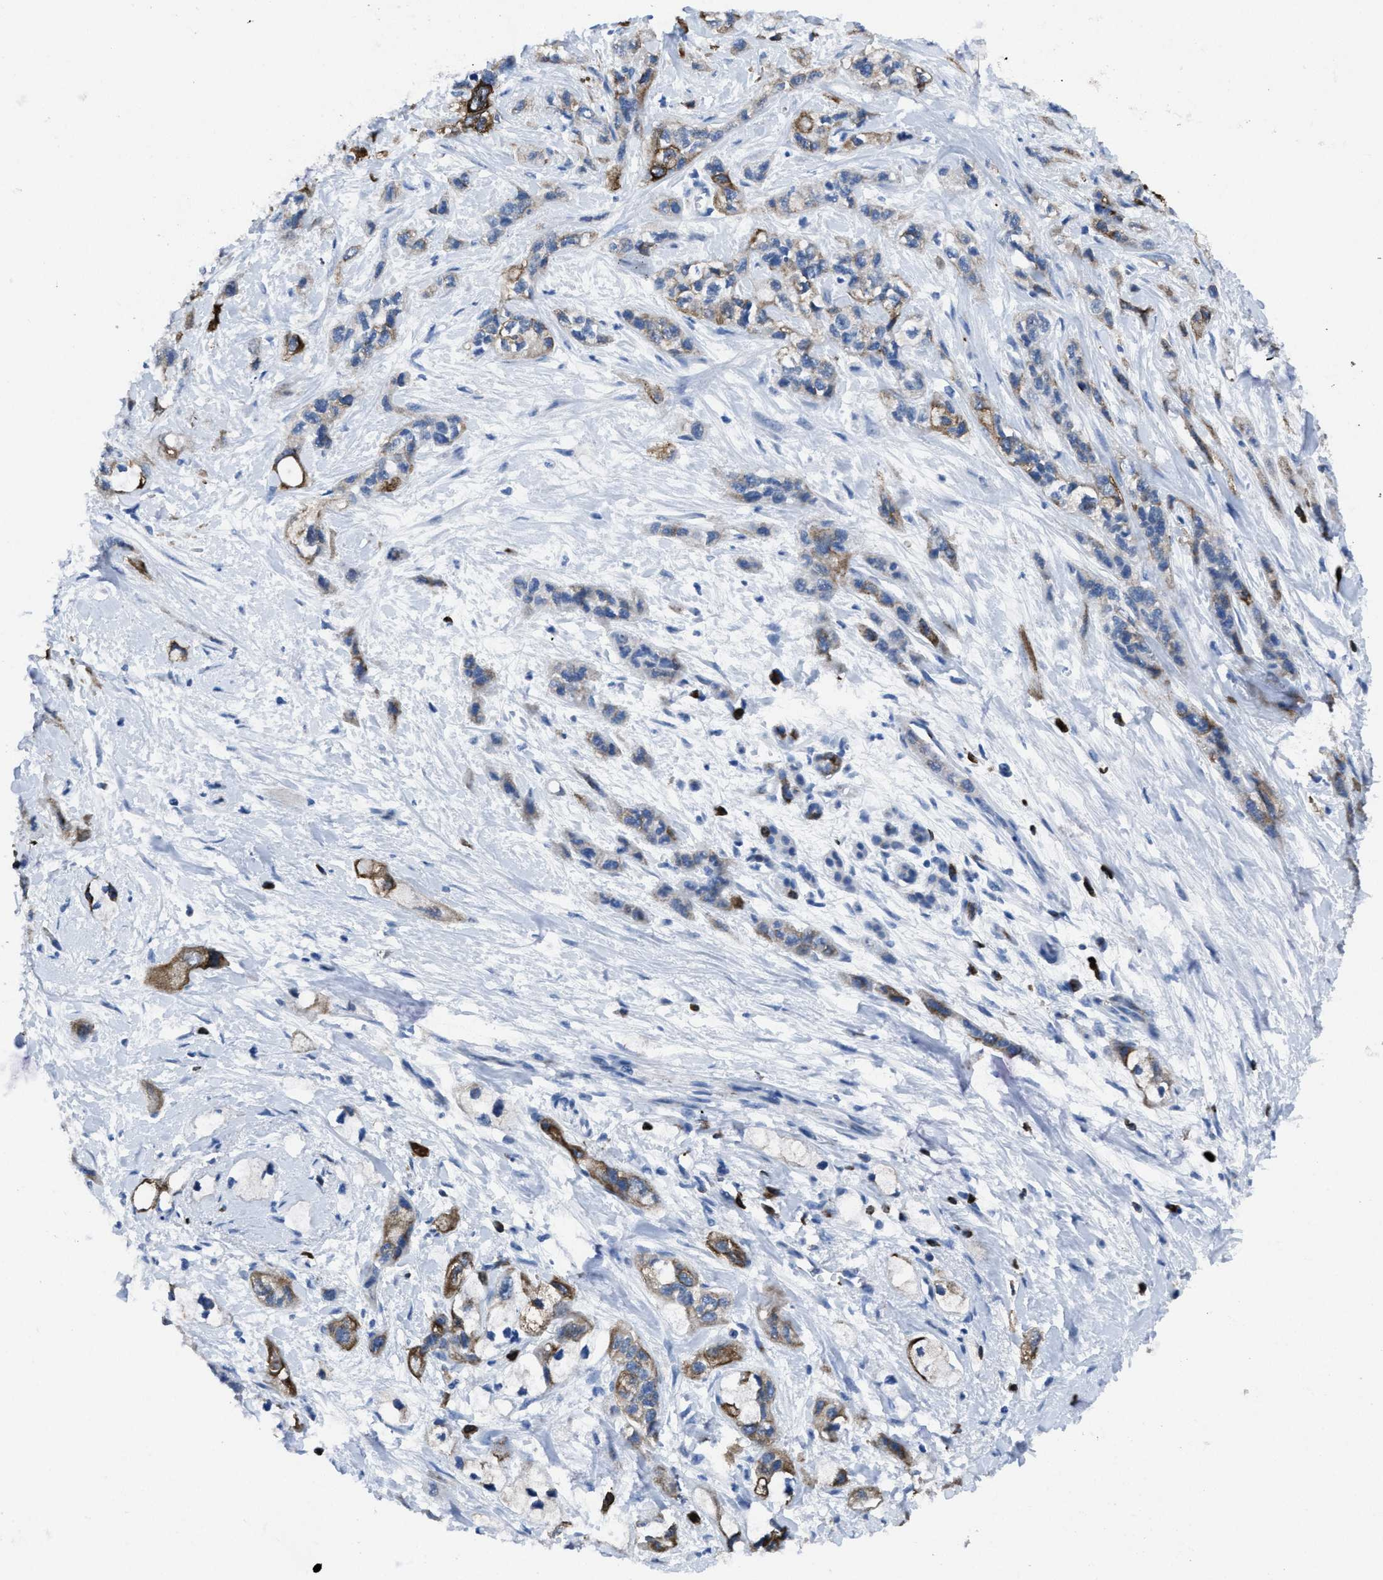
{"staining": {"intensity": "strong", "quantity": "25%-75%", "location": "cytoplasmic/membranous"}, "tissue": "pancreatic cancer", "cell_type": "Tumor cells", "image_type": "cancer", "snomed": [{"axis": "morphology", "description": "Adenocarcinoma, NOS"}, {"axis": "topography", "description": "Pancreas"}], "caption": "Immunohistochemistry photomicrograph of neoplastic tissue: pancreatic cancer (adenocarcinoma) stained using immunohistochemistry demonstrates high levels of strong protein expression localized specifically in the cytoplasmic/membranous of tumor cells, appearing as a cytoplasmic/membranous brown color.", "gene": "ITGA3", "patient": {"sex": "male", "age": 74}}